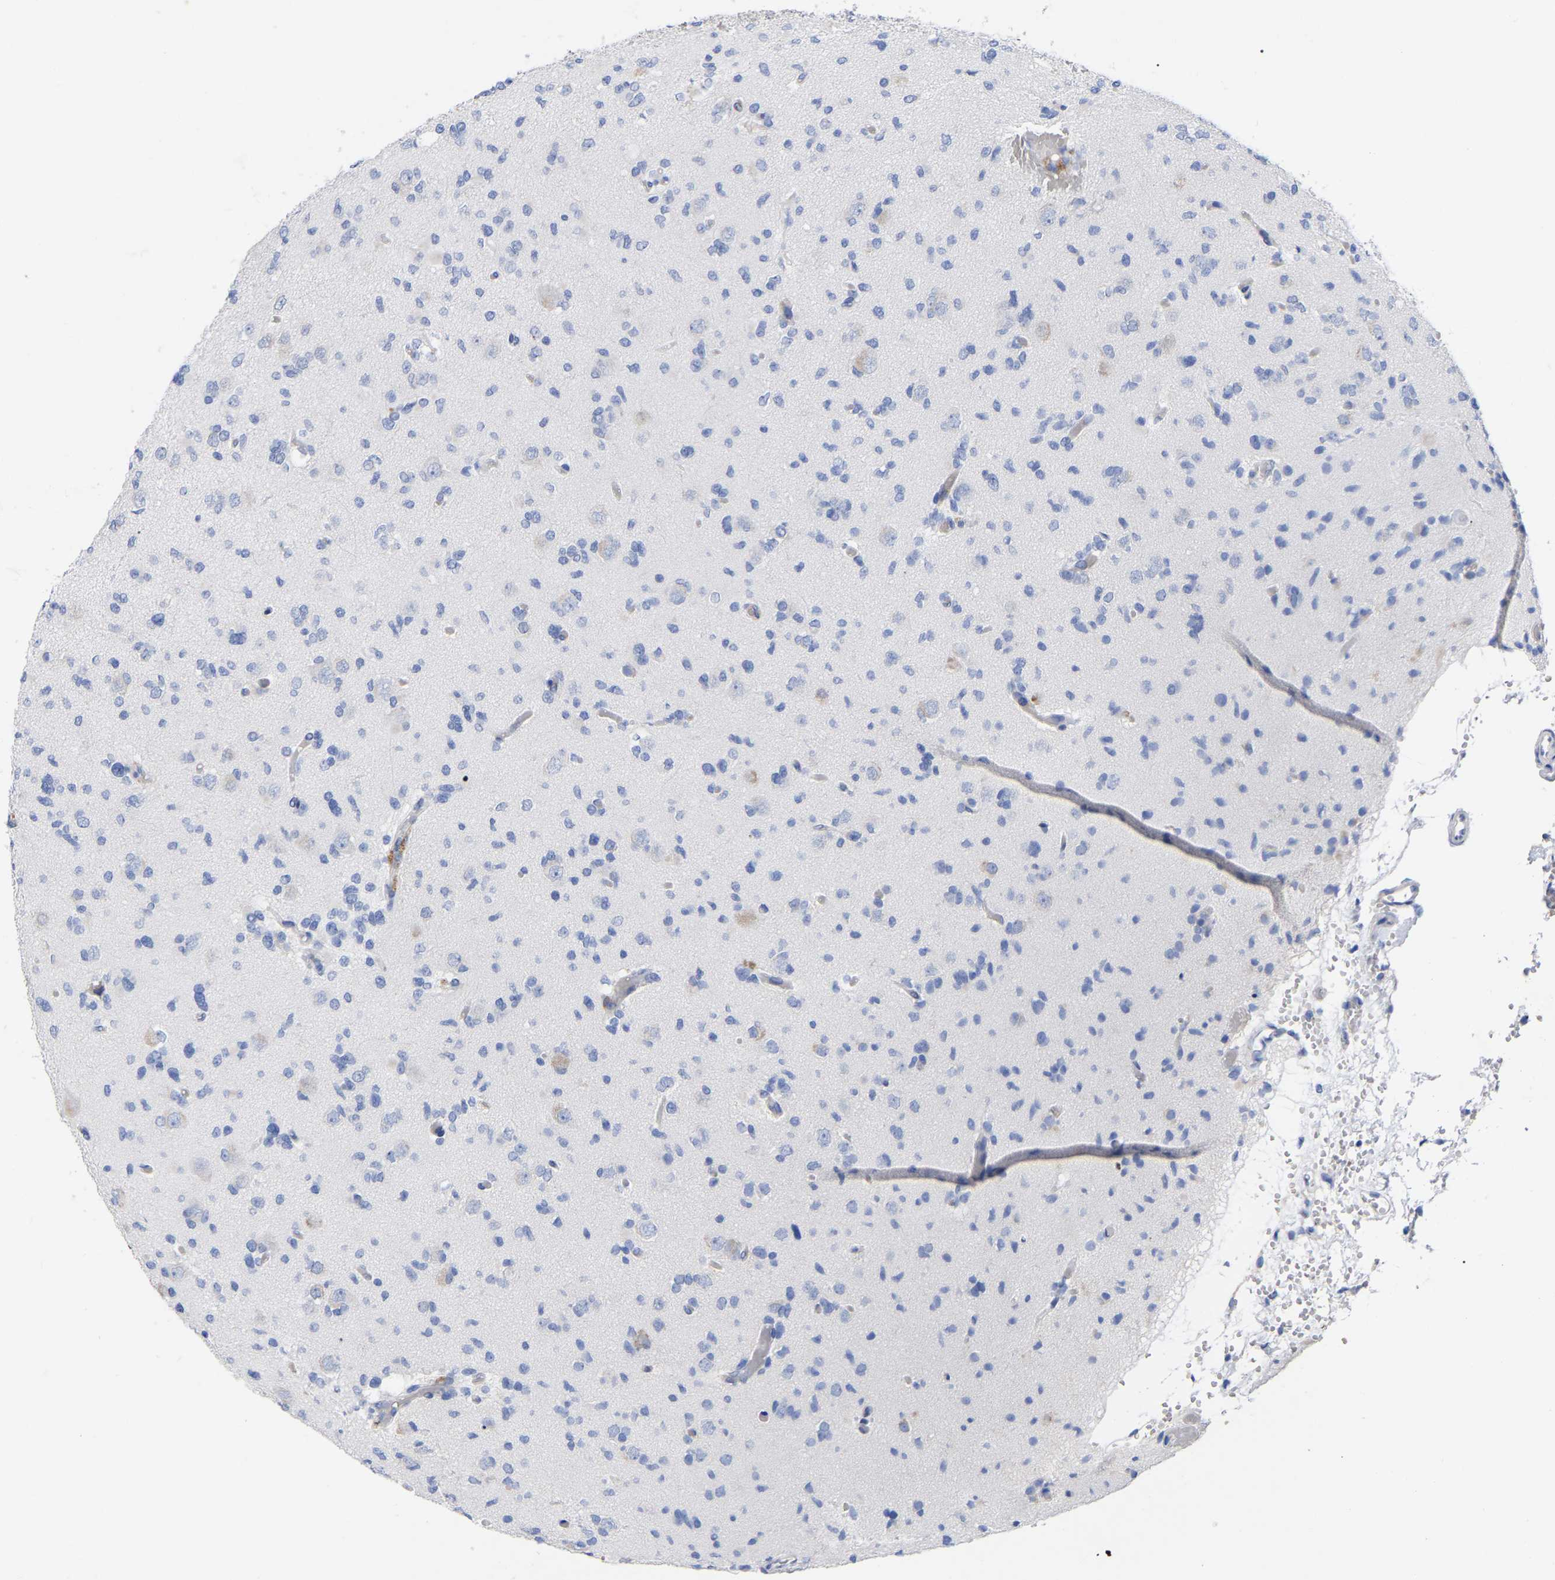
{"staining": {"intensity": "negative", "quantity": "none", "location": "none"}, "tissue": "glioma", "cell_type": "Tumor cells", "image_type": "cancer", "snomed": [{"axis": "morphology", "description": "Glioma, malignant, Low grade"}, {"axis": "topography", "description": "Brain"}], "caption": "A high-resolution image shows immunohistochemistry (IHC) staining of glioma, which demonstrates no significant expression in tumor cells.", "gene": "GDF3", "patient": {"sex": "female", "age": 22}}